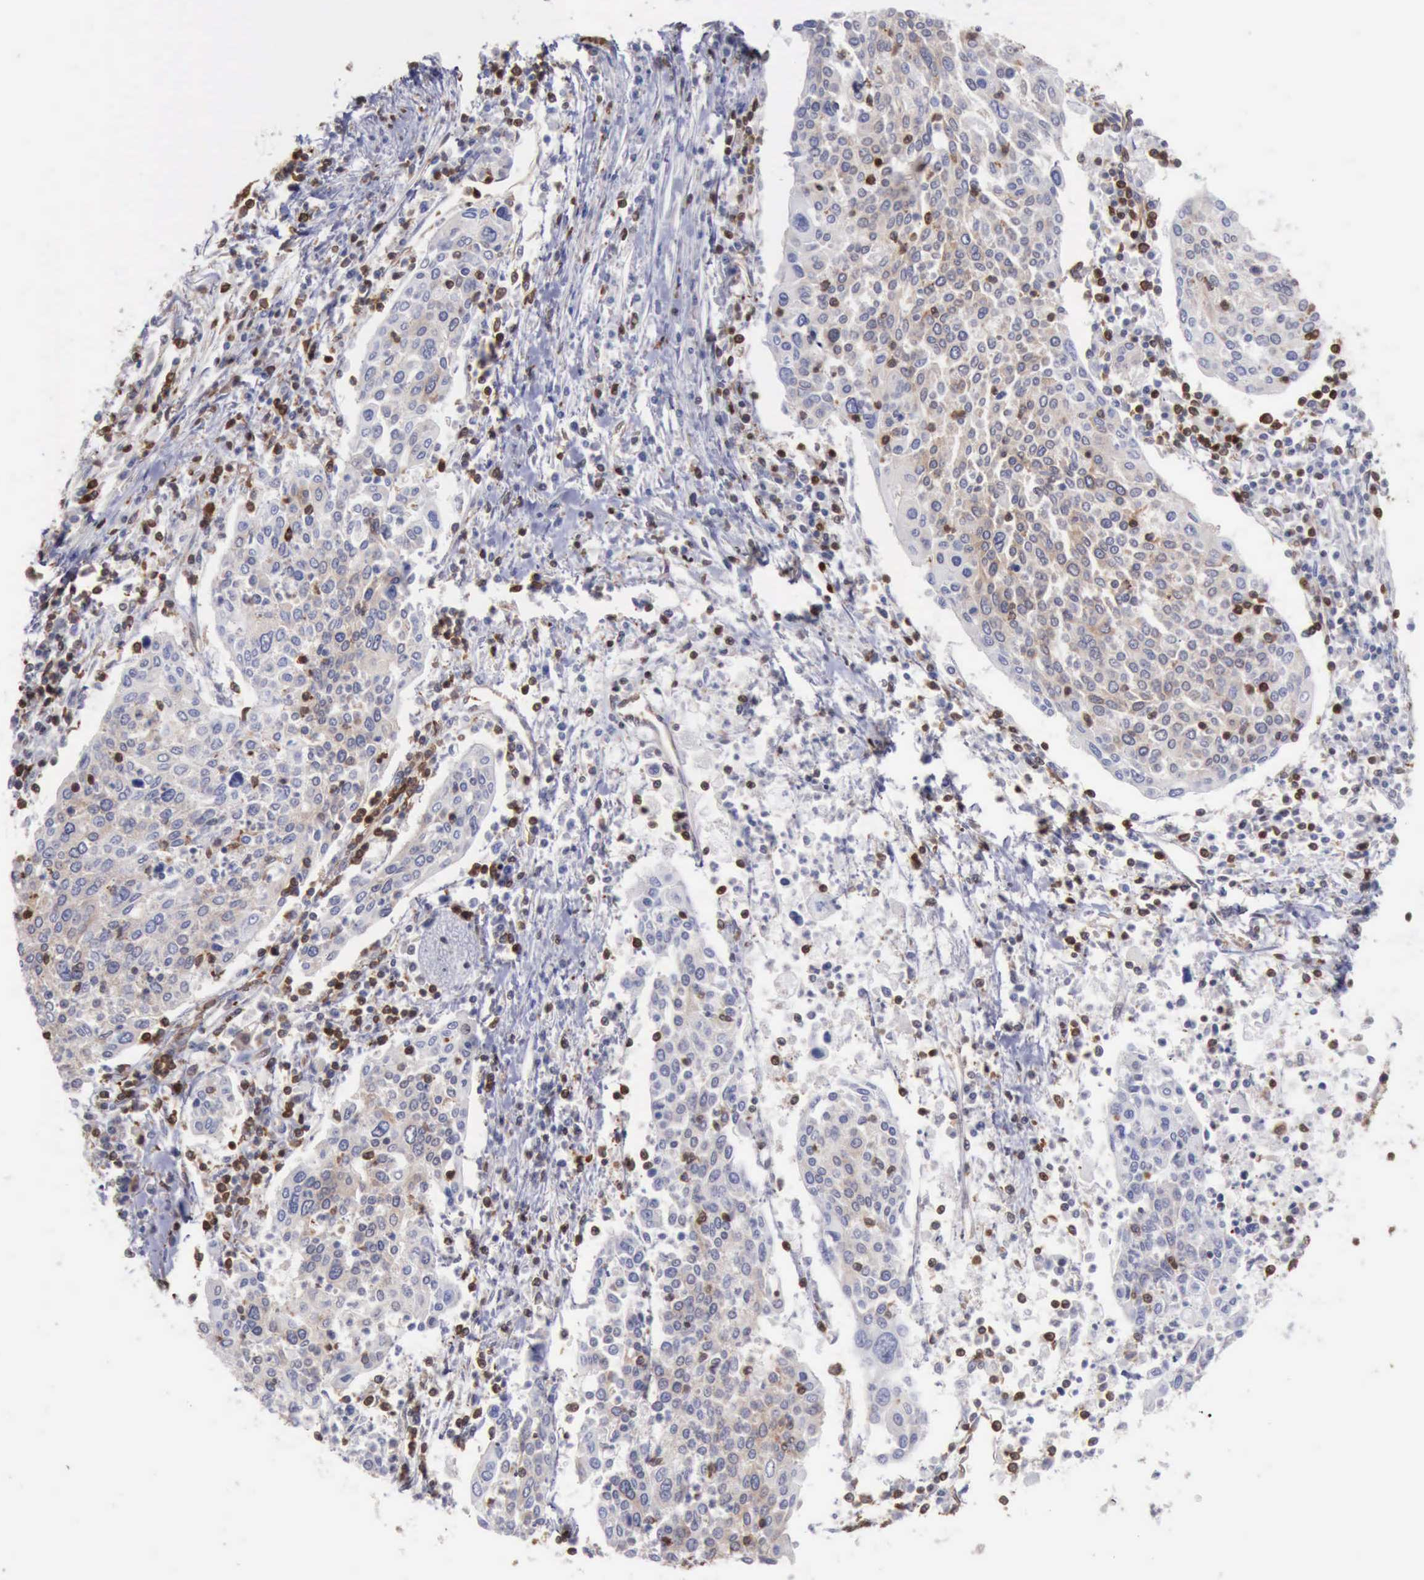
{"staining": {"intensity": "weak", "quantity": ">75%", "location": "cytoplasmic/membranous"}, "tissue": "cervical cancer", "cell_type": "Tumor cells", "image_type": "cancer", "snomed": [{"axis": "morphology", "description": "Squamous cell carcinoma, NOS"}, {"axis": "topography", "description": "Cervix"}], "caption": "This is a micrograph of immunohistochemistry (IHC) staining of cervical cancer, which shows weak expression in the cytoplasmic/membranous of tumor cells.", "gene": "PDCD4", "patient": {"sex": "female", "age": 40}}